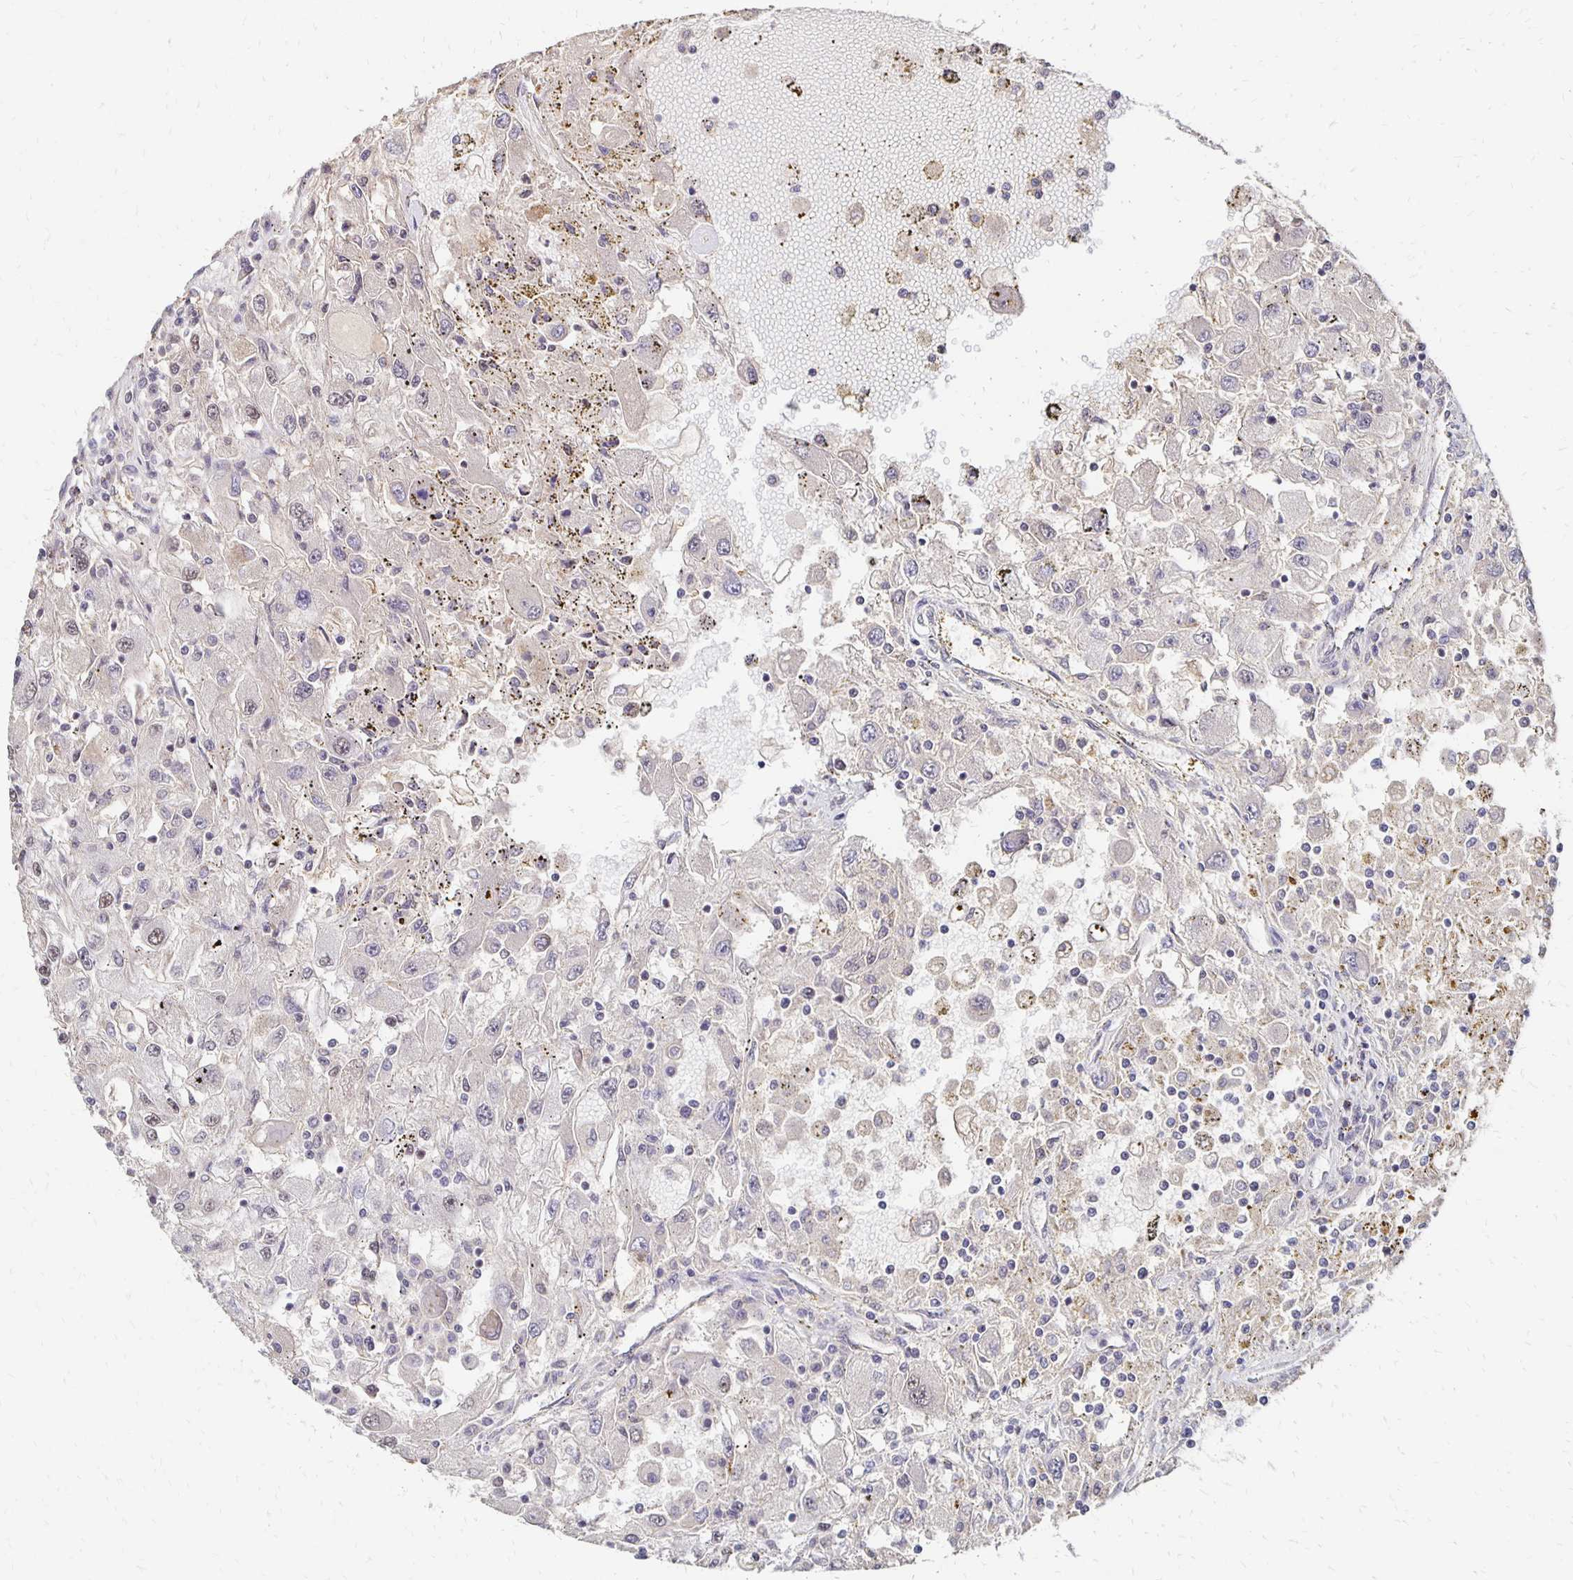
{"staining": {"intensity": "negative", "quantity": "none", "location": "none"}, "tissue": "renal cancer", "cell_type": "Tumor cells", "image_type": "cancer", "snomed": [{"axis": "morphology", "description": "Adenocarcinoma, NOS"}, {"axis": "topography", "description": "Kidney"}], "caption": "The photomicrograph demonstrates no staining of tumor cells in renal cancer (adenocarcinoma).", "gene": "CLASRP", "patient": {"sex": "female", "age": 67}}